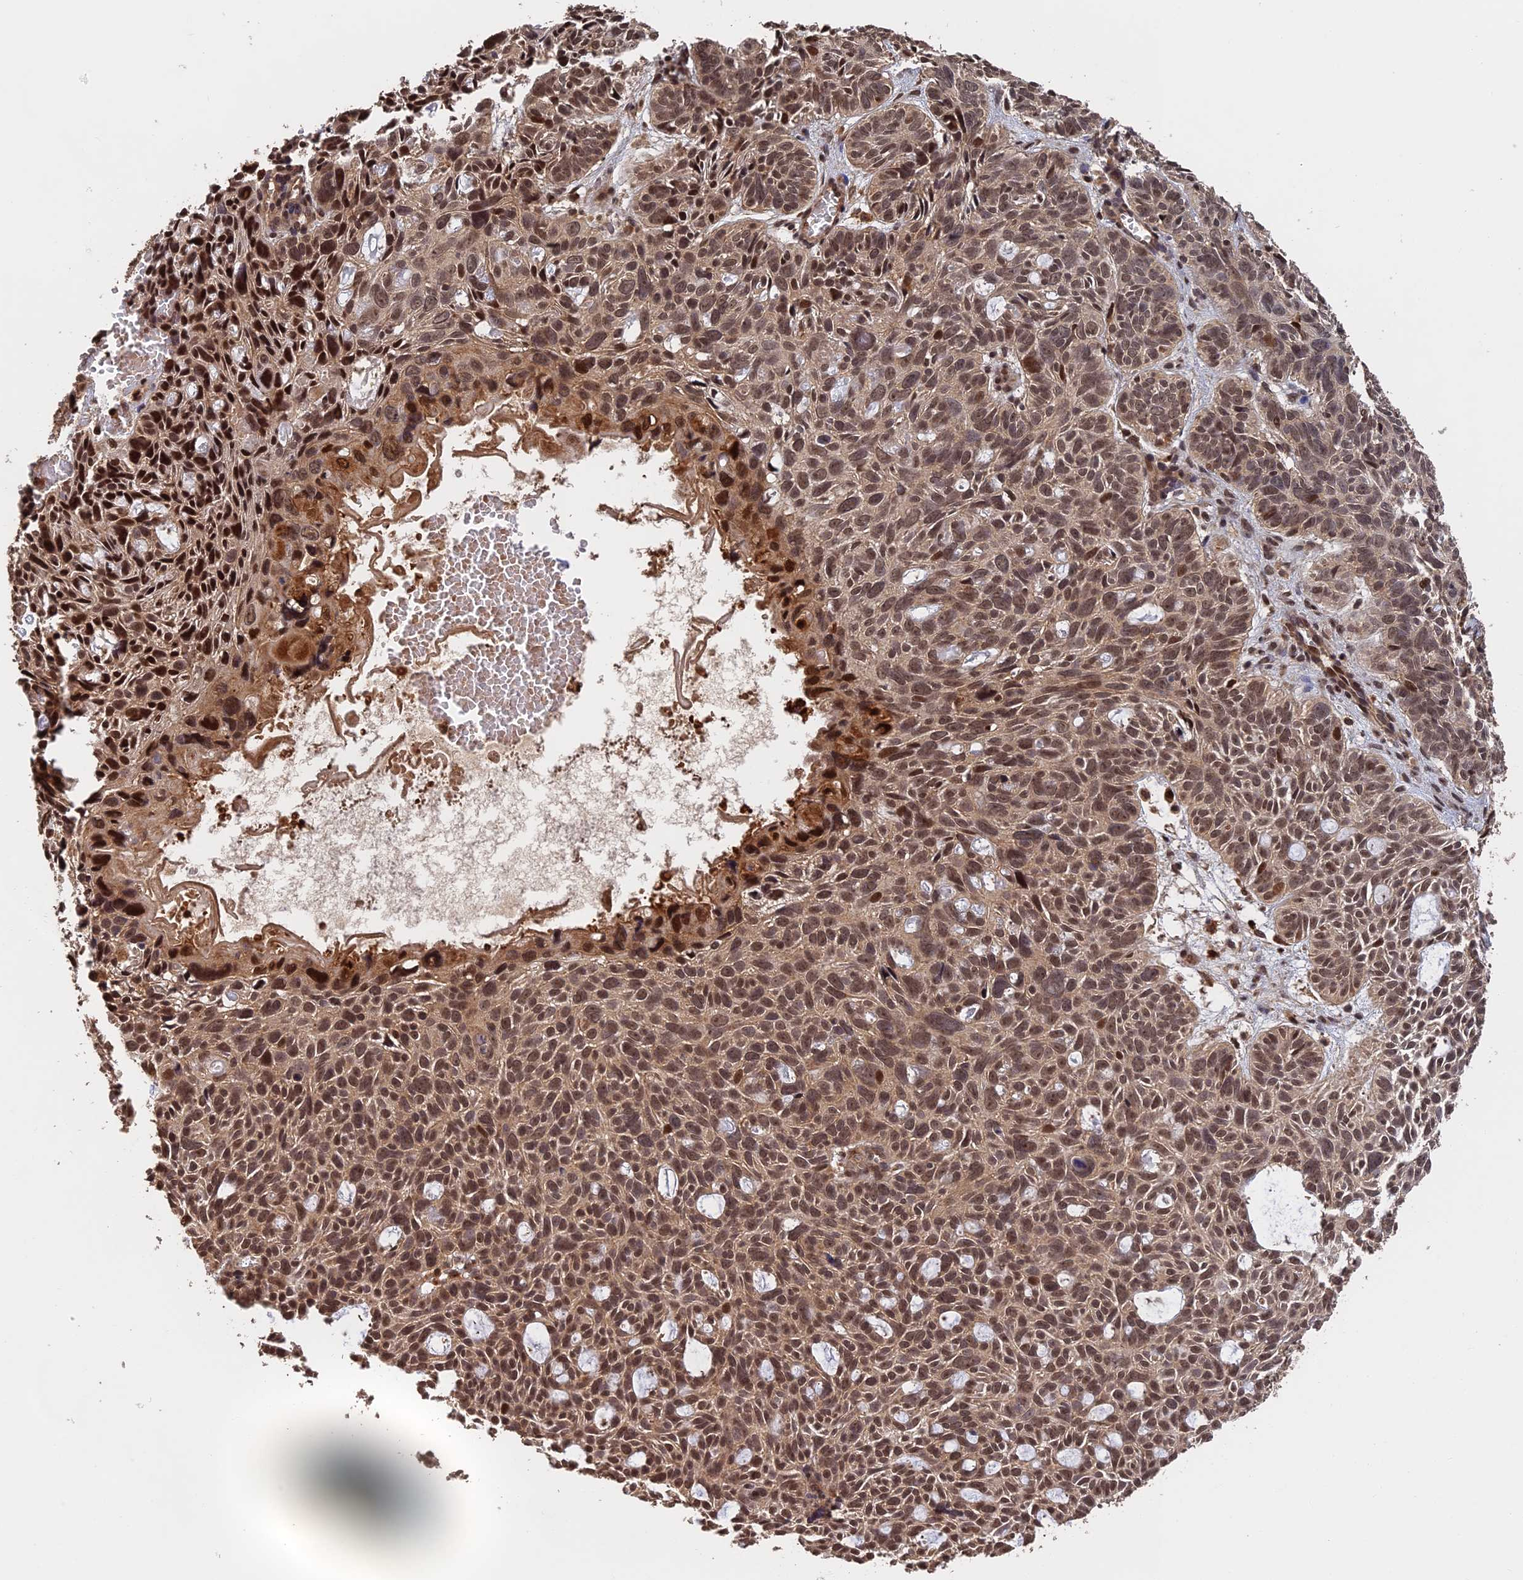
{"staining": {"intensity": "moderate", "quantity": ">75%", "location": "nuclear"}, "tissue": "skin cancer", "cell_type": "Tumor cells", "image_type": "cancer", "snomed": [{"axis": "morphology", "description": "Basal cell carcinoma"}, {"axis": "topography", "description": "Skin"}], "caption": "Protein staining of skin cancer (basal cell carcinoma) tissue shows moderate nuclear expression in approximately >75% of tumor cells. The protein of interest is stained brown, and the nuclei are stained in blue (DAB IHC with brightfield microscopy, high magnification).", "gene": "OSBPL1A", "patient": {"sex": "male", "age": 69}}